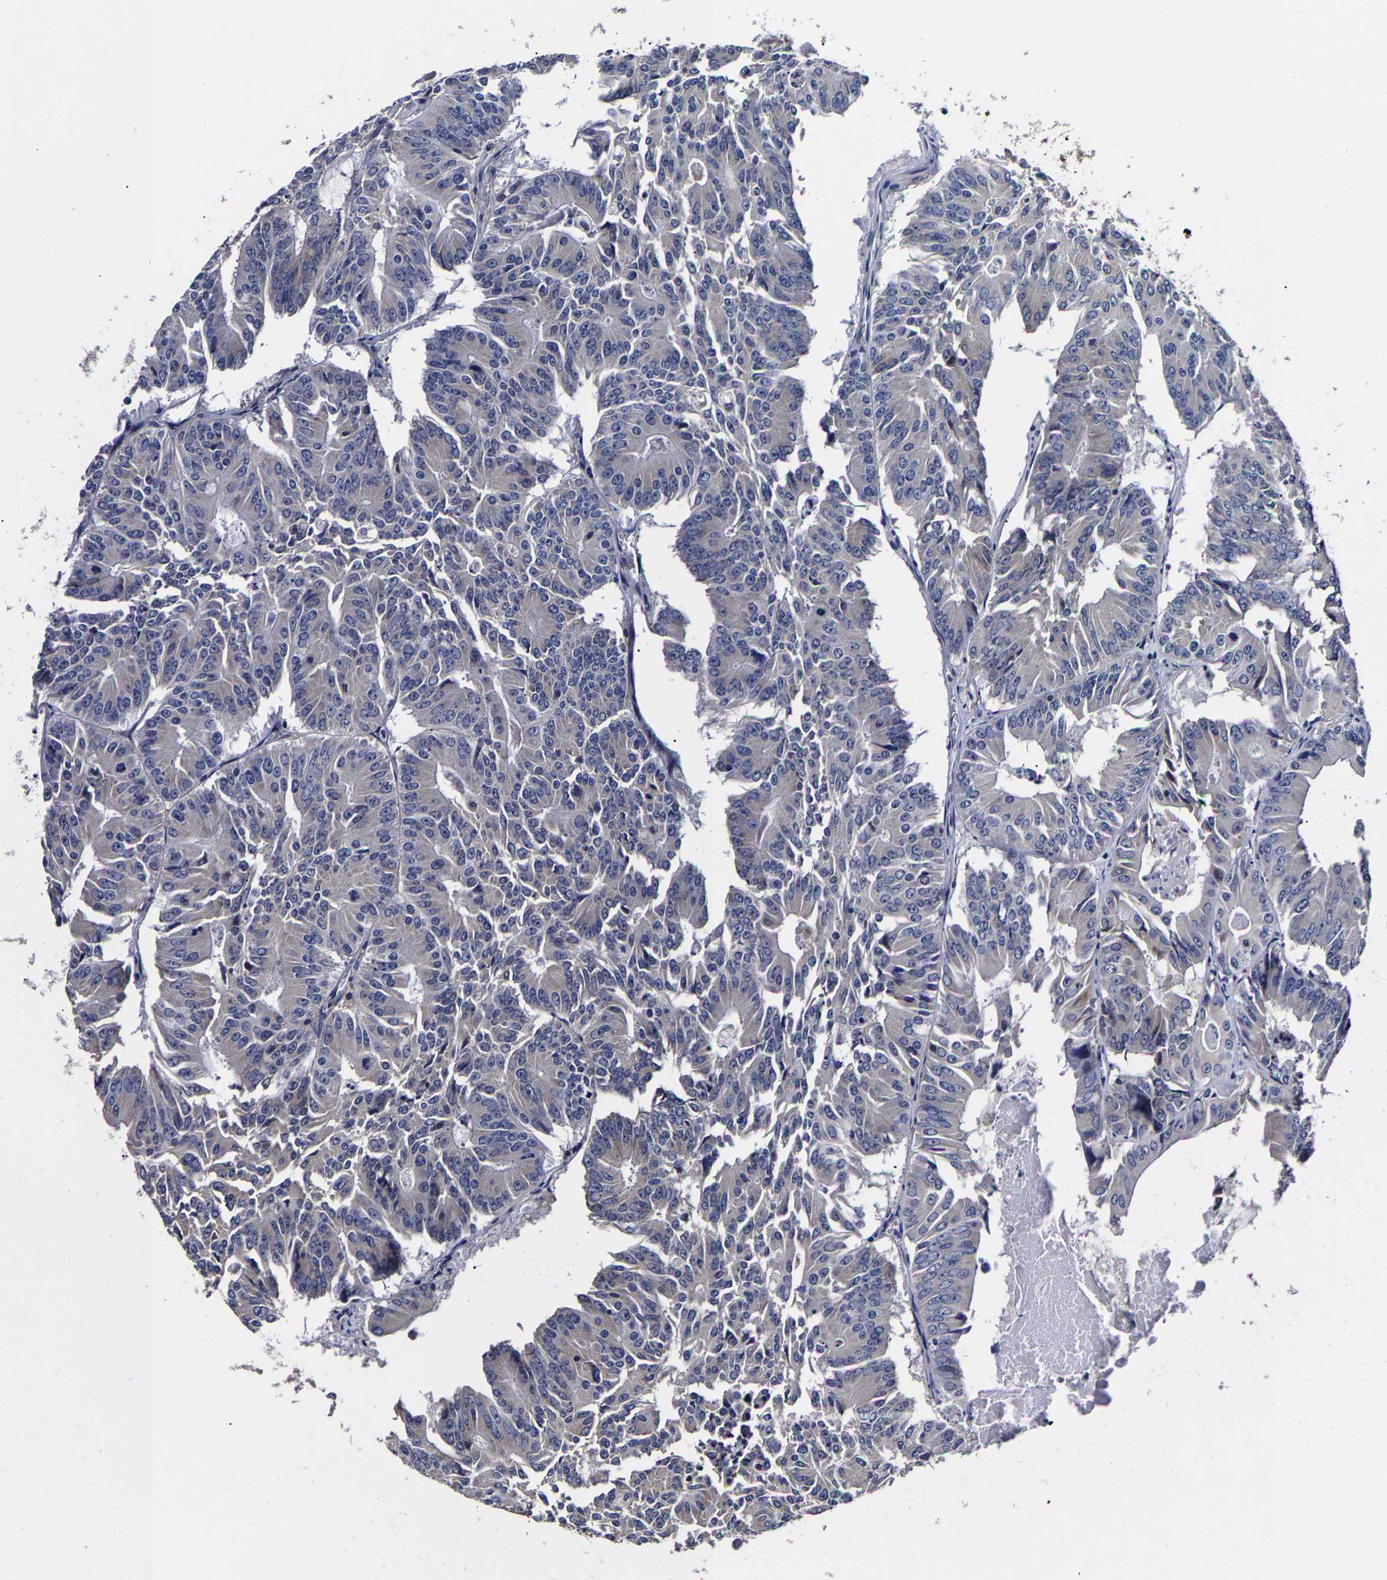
{"staining": {"intensity": "negative", "quantity": "none", "location": "none"}, "tissue": "colorectal cancer", "cell_type": "Tumor cells", "image_type": "cancer", "snomed": [{"axis": "morphology", "description": "Adenocarcinoma, NOS"}, {"axis": "topography", "description": "Colon"}], "caption": "High magnification brightfield microscopy of colorectal cancer (adenocarcinoma) stained with DAB (brown) and counterstained with hematoxylin (blue): tumor cells show no significant positivity.", "gene": "AASS", "patient": {"sex": "male", "age": 87}}